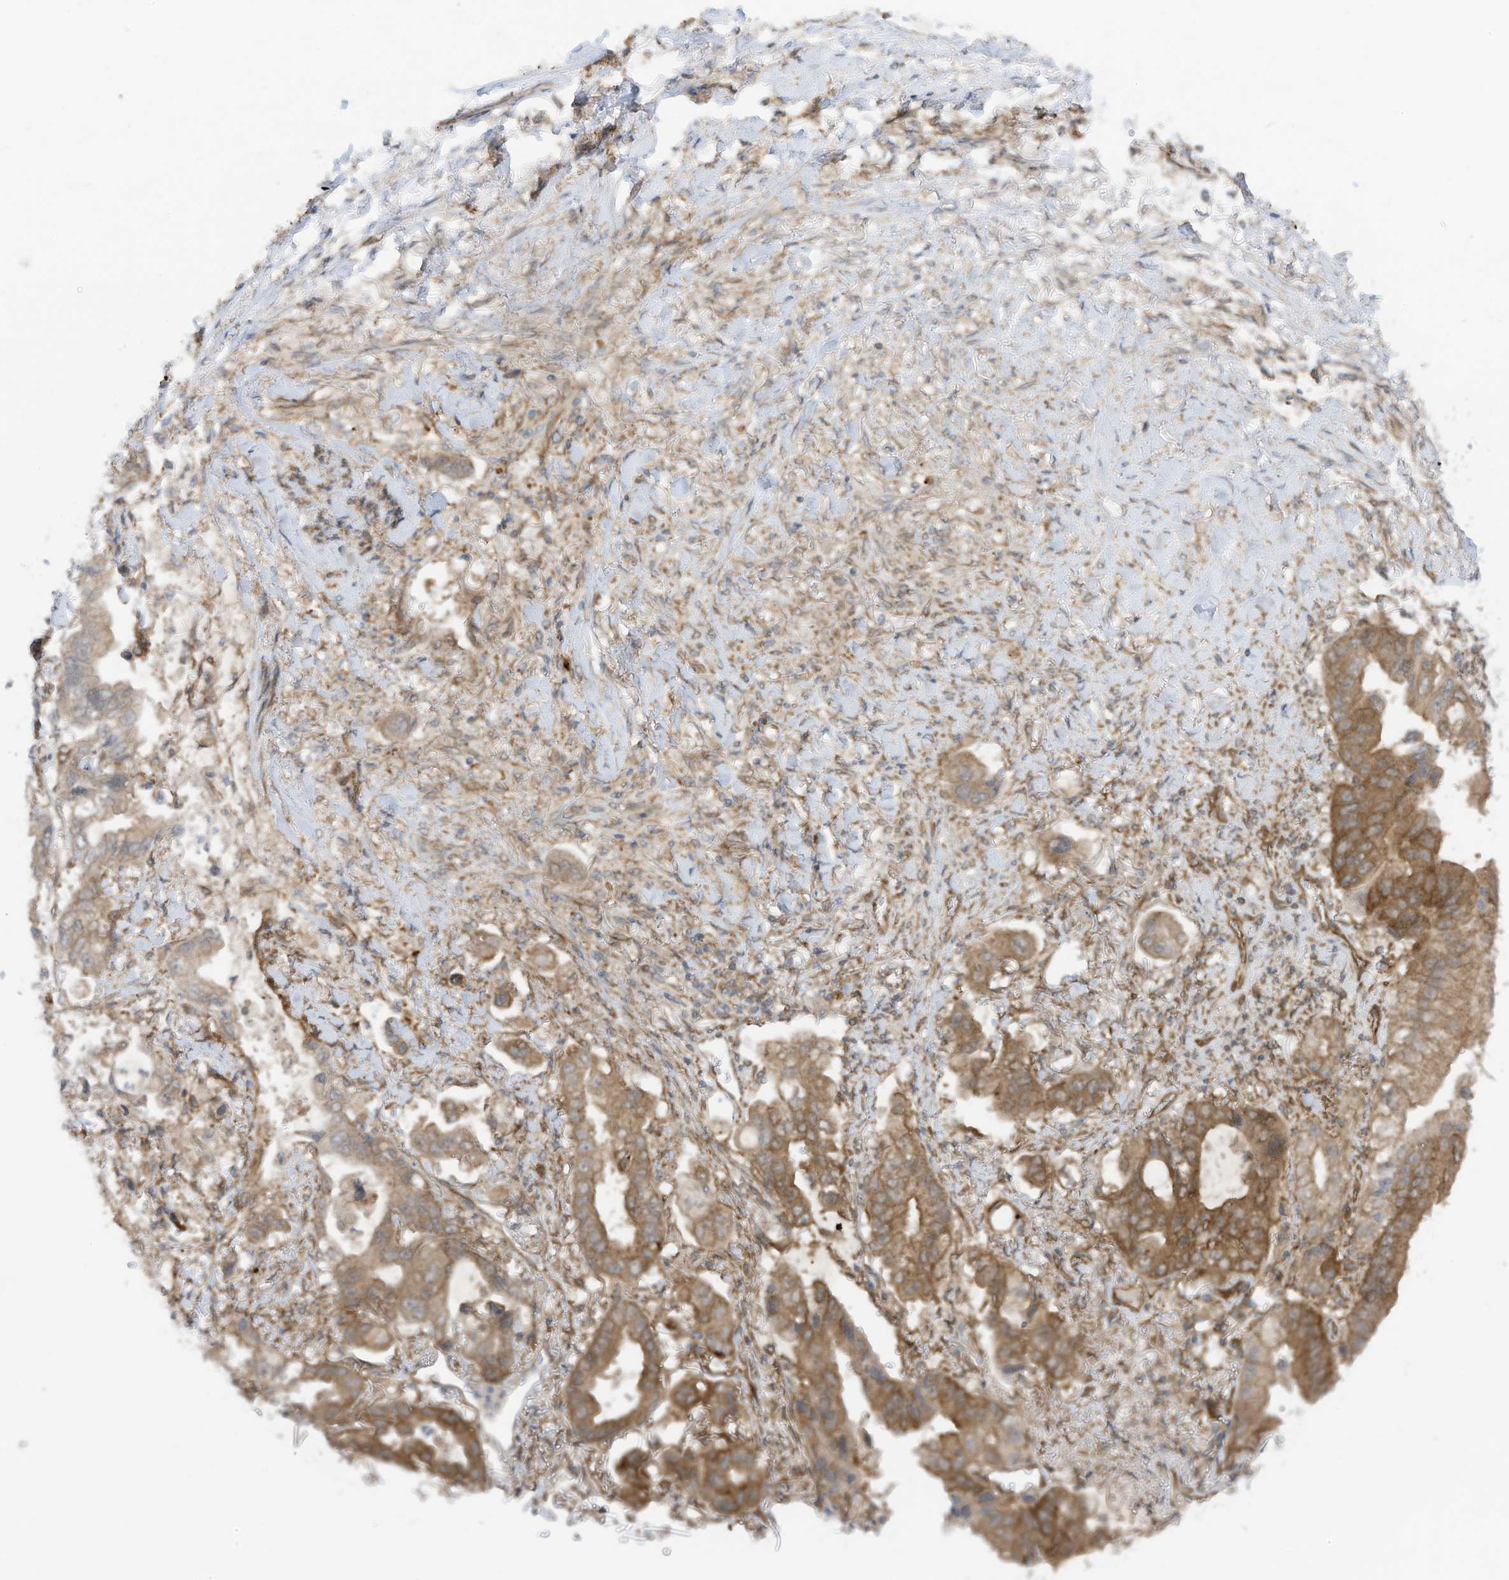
{"staining": {"intensity": "moderate", "quantity": ">75%", "location": "cytoplasmic/membranous"}, "tissue": "stomach cancer", "cell_type": "Tumor cells", "image_type": "cancer", "snomed": [{"axis": "morphology", "description": "Adenocarcinoma, NOS"}, {"axis": "topography", "description": "Stomach"}], "caption": "Immunohistochemistry (IHC) micrograph of neoplastic tissue: stomach adenocarcinoma stained using IHC demonstrates medium levels of moderate protein expression localized specifically in the cytoplasmic/membranous of tumor cells, appearing as a cytoplasmic/membranous brown color.", "gene": "REPS1", "patient": {"sex": "male", "age": 62}}